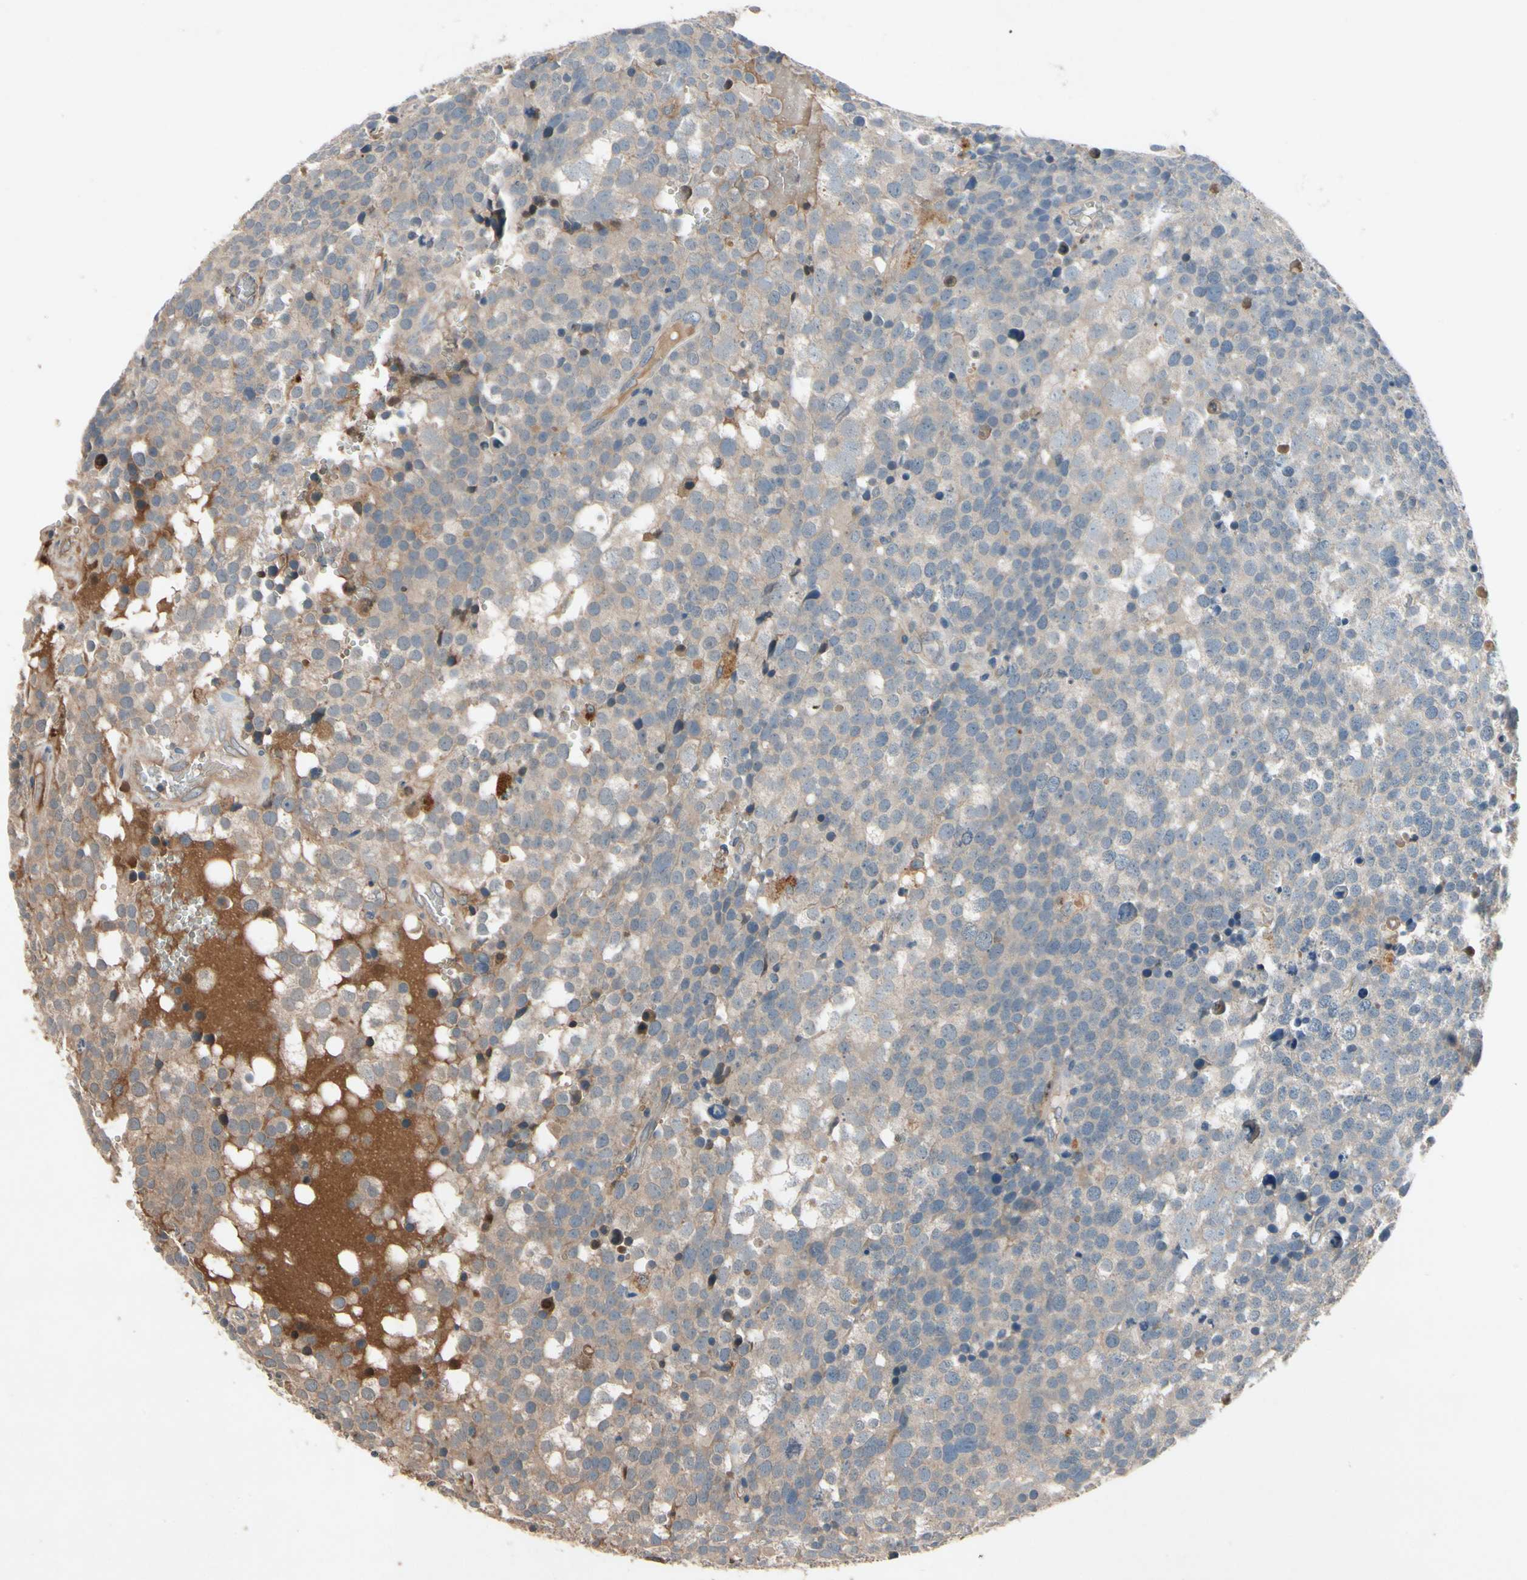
{"staining": {"intensity": "weak", "quantity": "25%-75%", "location": "cytoplasmic/membranous"}, "tissue": "testis cancer", "cell_type": "Tumor cells", "image_type": "cancer", "snomed": [{"axis": "morphology", "description": "Seminoma, NOS"}, {"axis": "topography", "description": "Testis"}], "caption": "The image exhibits staining of testis cancer (seminoma), revealing weak cytoplasmic/membranous protein positivity (brown color) within tumor cells. The protein of interest is stained brown, and the nuclei are stained in blue (DAB (3,3'-diaminobenzidine) IHC with brightfield microscopy, high magnification).", "gene": "IL1RL1", "patient": {"sex": "male", "age": 71}}